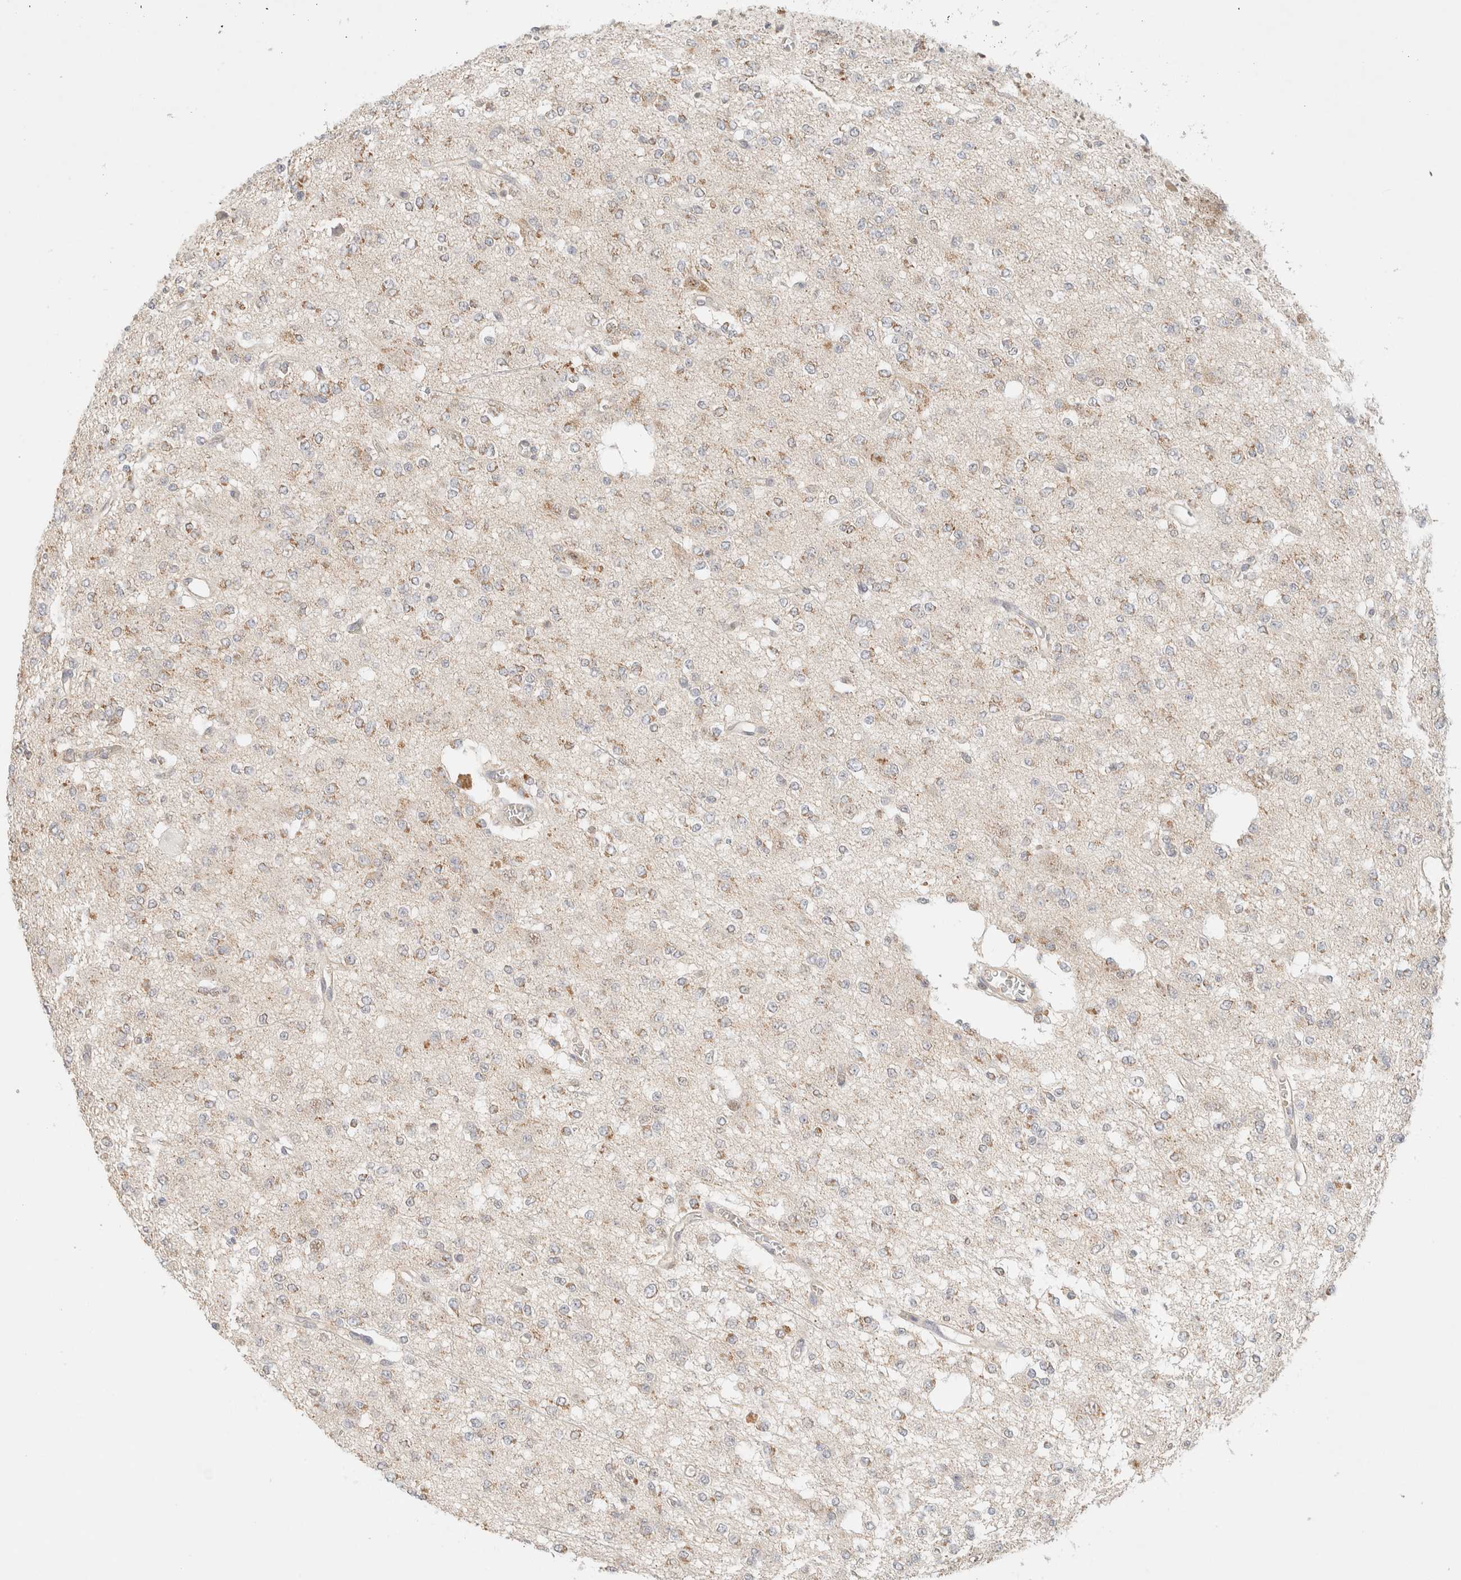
{"staining": {"intensity": "weak", "quantity": ">75%", "location": "cytoplasmic/membranous"}, "tissue": "glioma", "cell_type": "Tumor cells", "image_type": "cancer", "snomed": [{"axis": "morphology", "description": "Glioma, malignant, Low grade"}, {"axis": "topography", "description": "Brain"}], "caption": "A brown stain shows weak cytoplasmic/membranous positivity of a protein in glioma tumor cells. The staining was performed using DAB (3,3'-diaminobenzidine), with brown indicating positive protein expression. Nuclei are stained blue with hematoxylin.", "gene": "MRM3", "patient": {"sex": "male", "age": 38}}